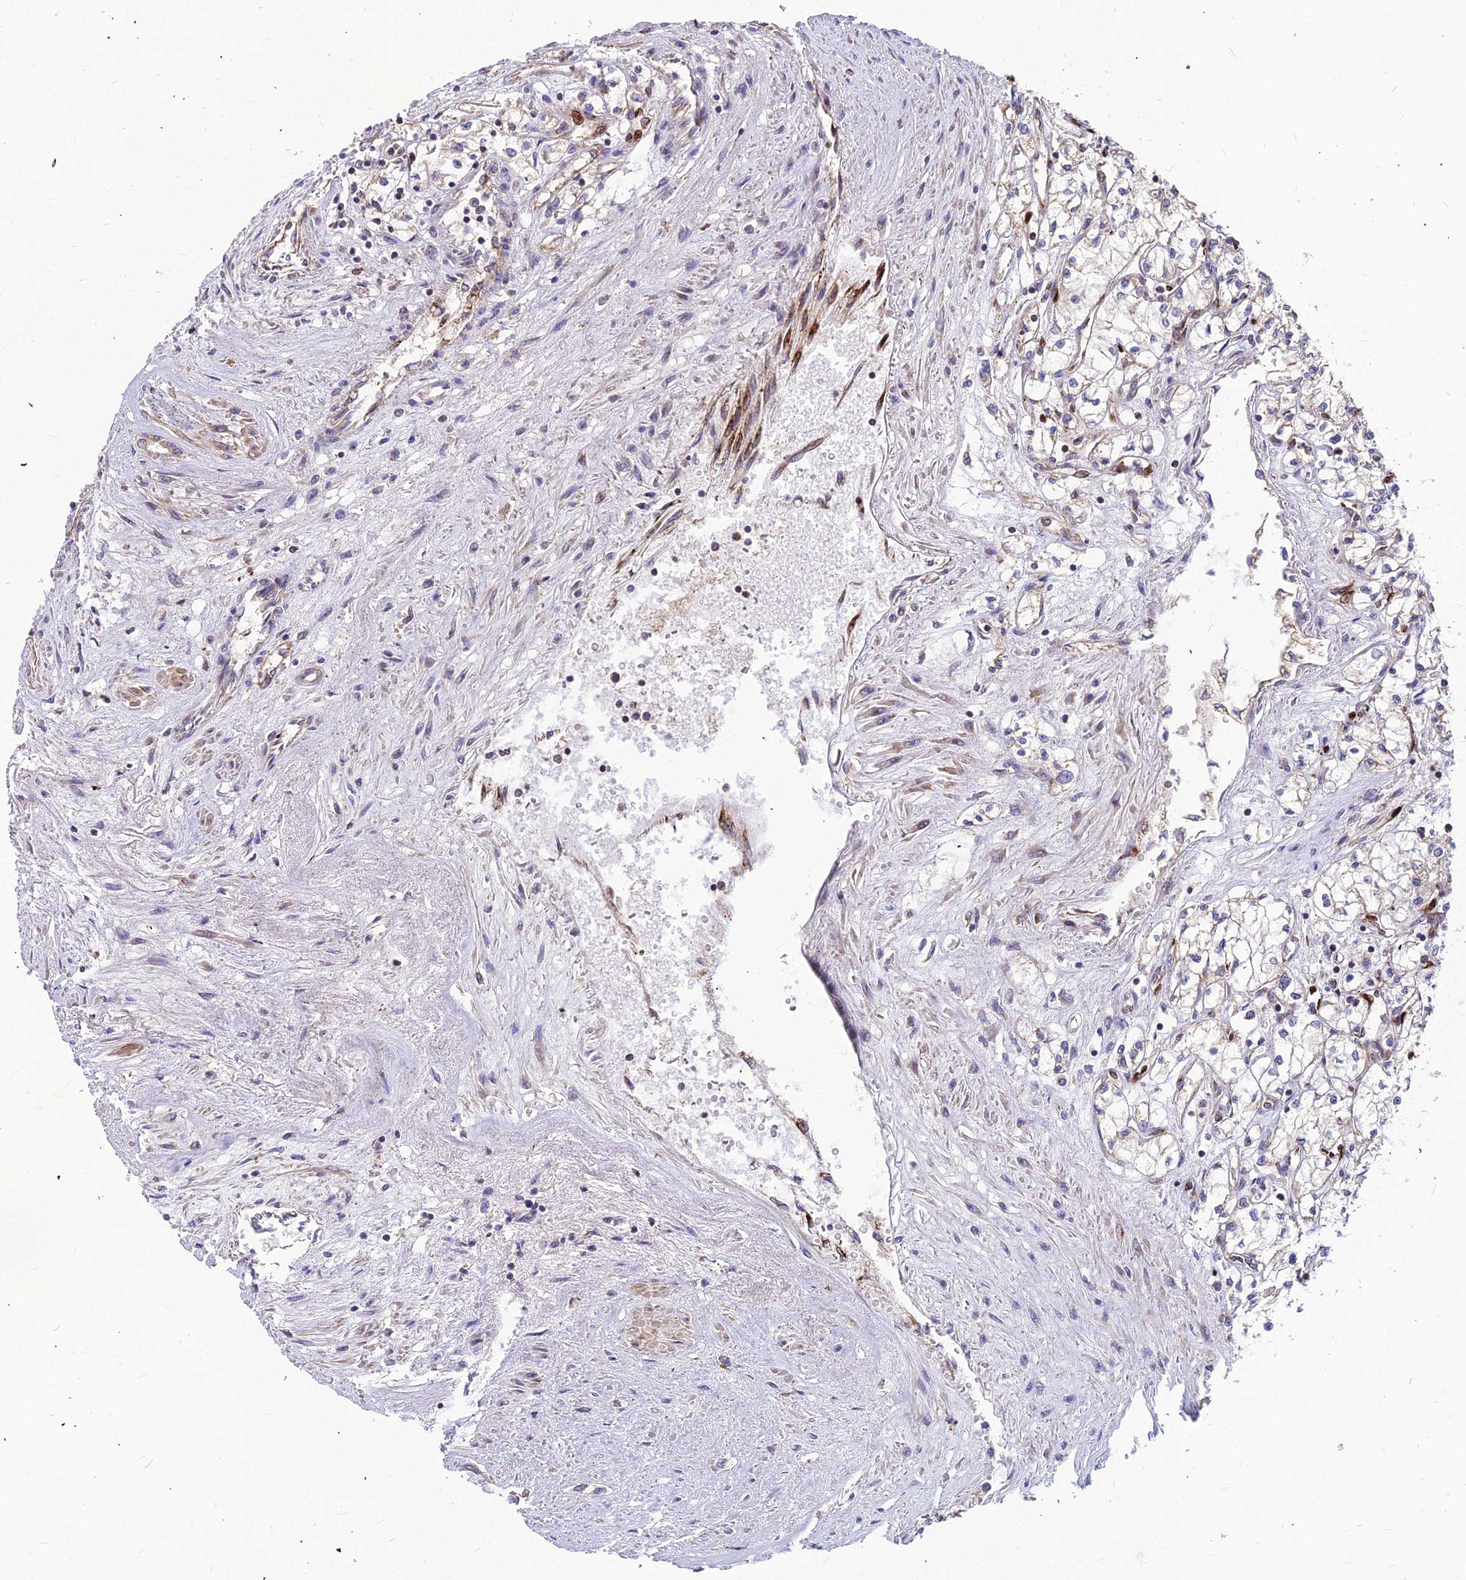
{"staining": {"intensity": "negative", "quantity": "none", "location": "none"}, "tissue": "renal cancer", "cell_type": "Tumor cells", "image_type": "cancer", "snomed": [{"axis": "morphology", "description": "Adenocarcinoma, NOS"}, {"axis": "topography", "description": "Kidney"}], "caption": "This is an IHC image of human renal cancer. There is no expression in tumor cells.", "gene": "ASPHD1", "patient": {"sex": "male", "age": 59}}